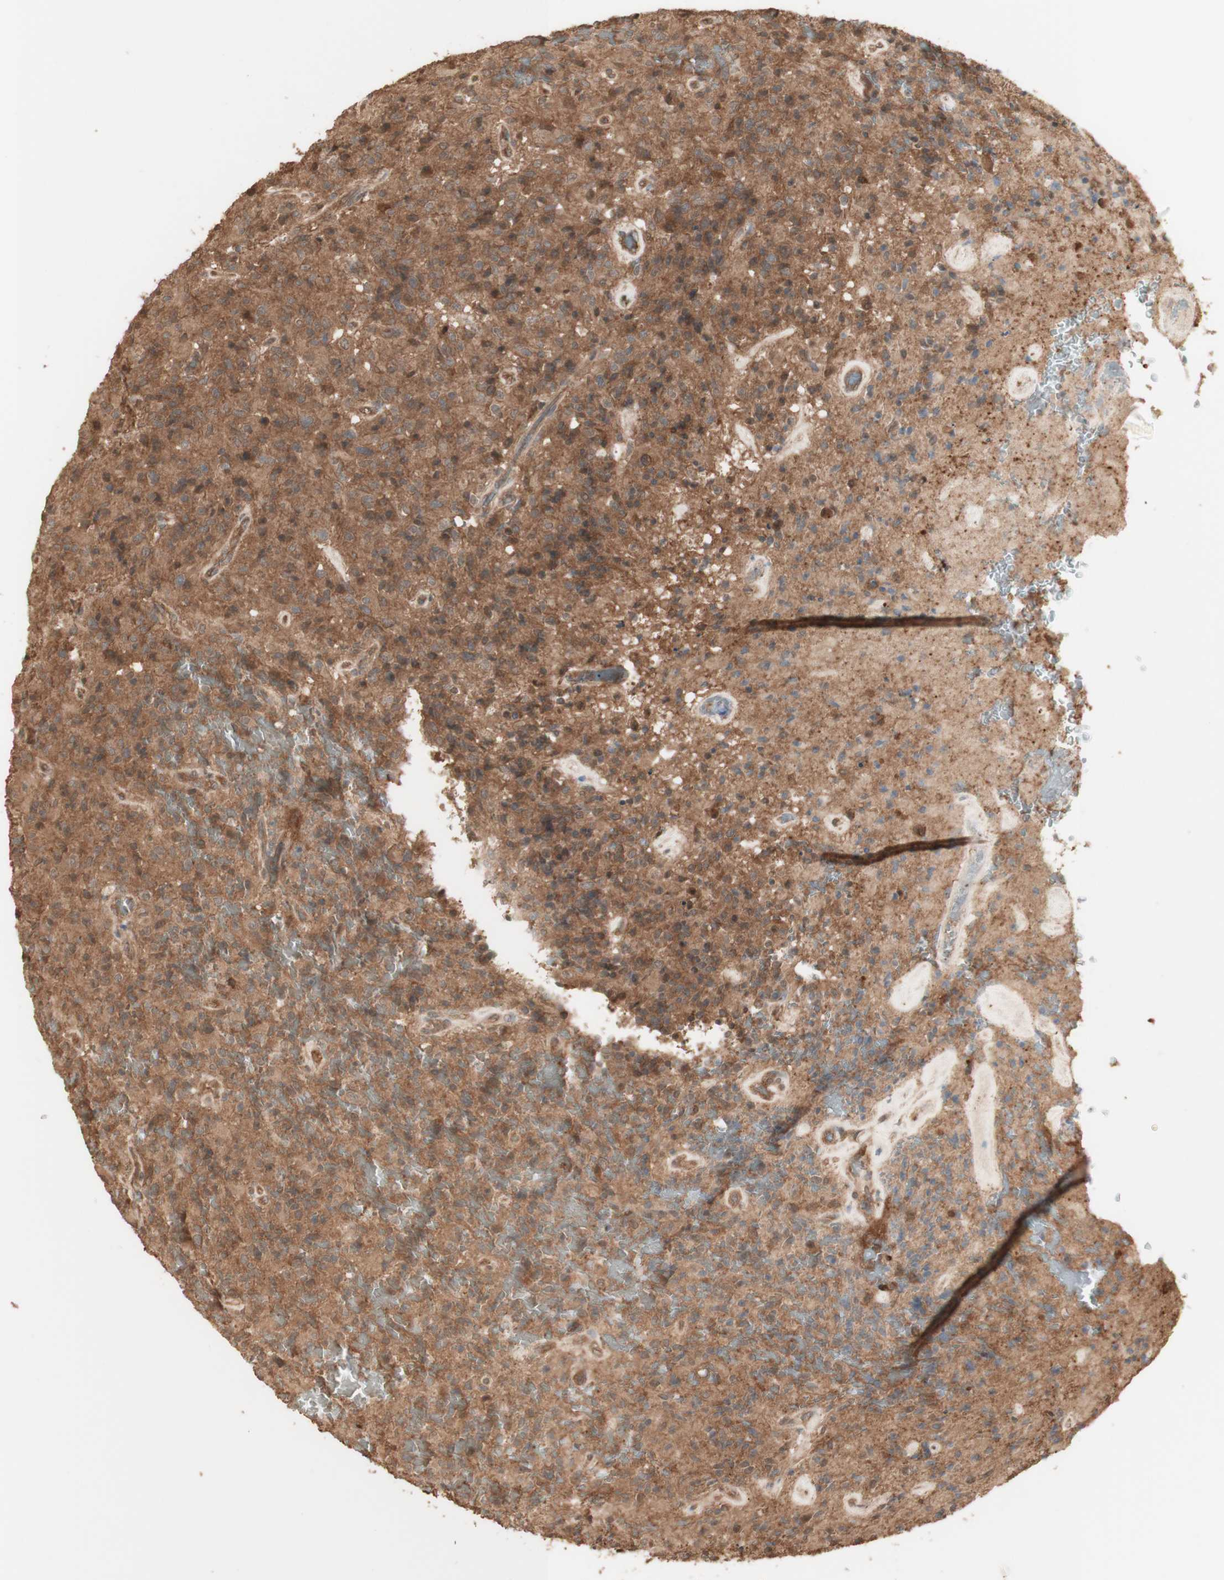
{"staining": {"intensity": "moderate", "quantity": "25%-75%", "location": "cytoplasmic/membranous"}, "tissue": "glioma", "cell_type": "Tumor cells", "image_type": "cancer", "snomed": [{"axis": "morphology", "description": "Glioma, malignant, High grade"}, {"axis": "topography", "description": "Brain"}], "caption": "Malignant high-grade glioma was stained to show a protein in brown. There is medium levels of moderate cytoplasmic/membranous expression in about 25%-75% of tumor cells.", "gene": "YWHAB", "patient": {"sex": "male", "age": 71}}